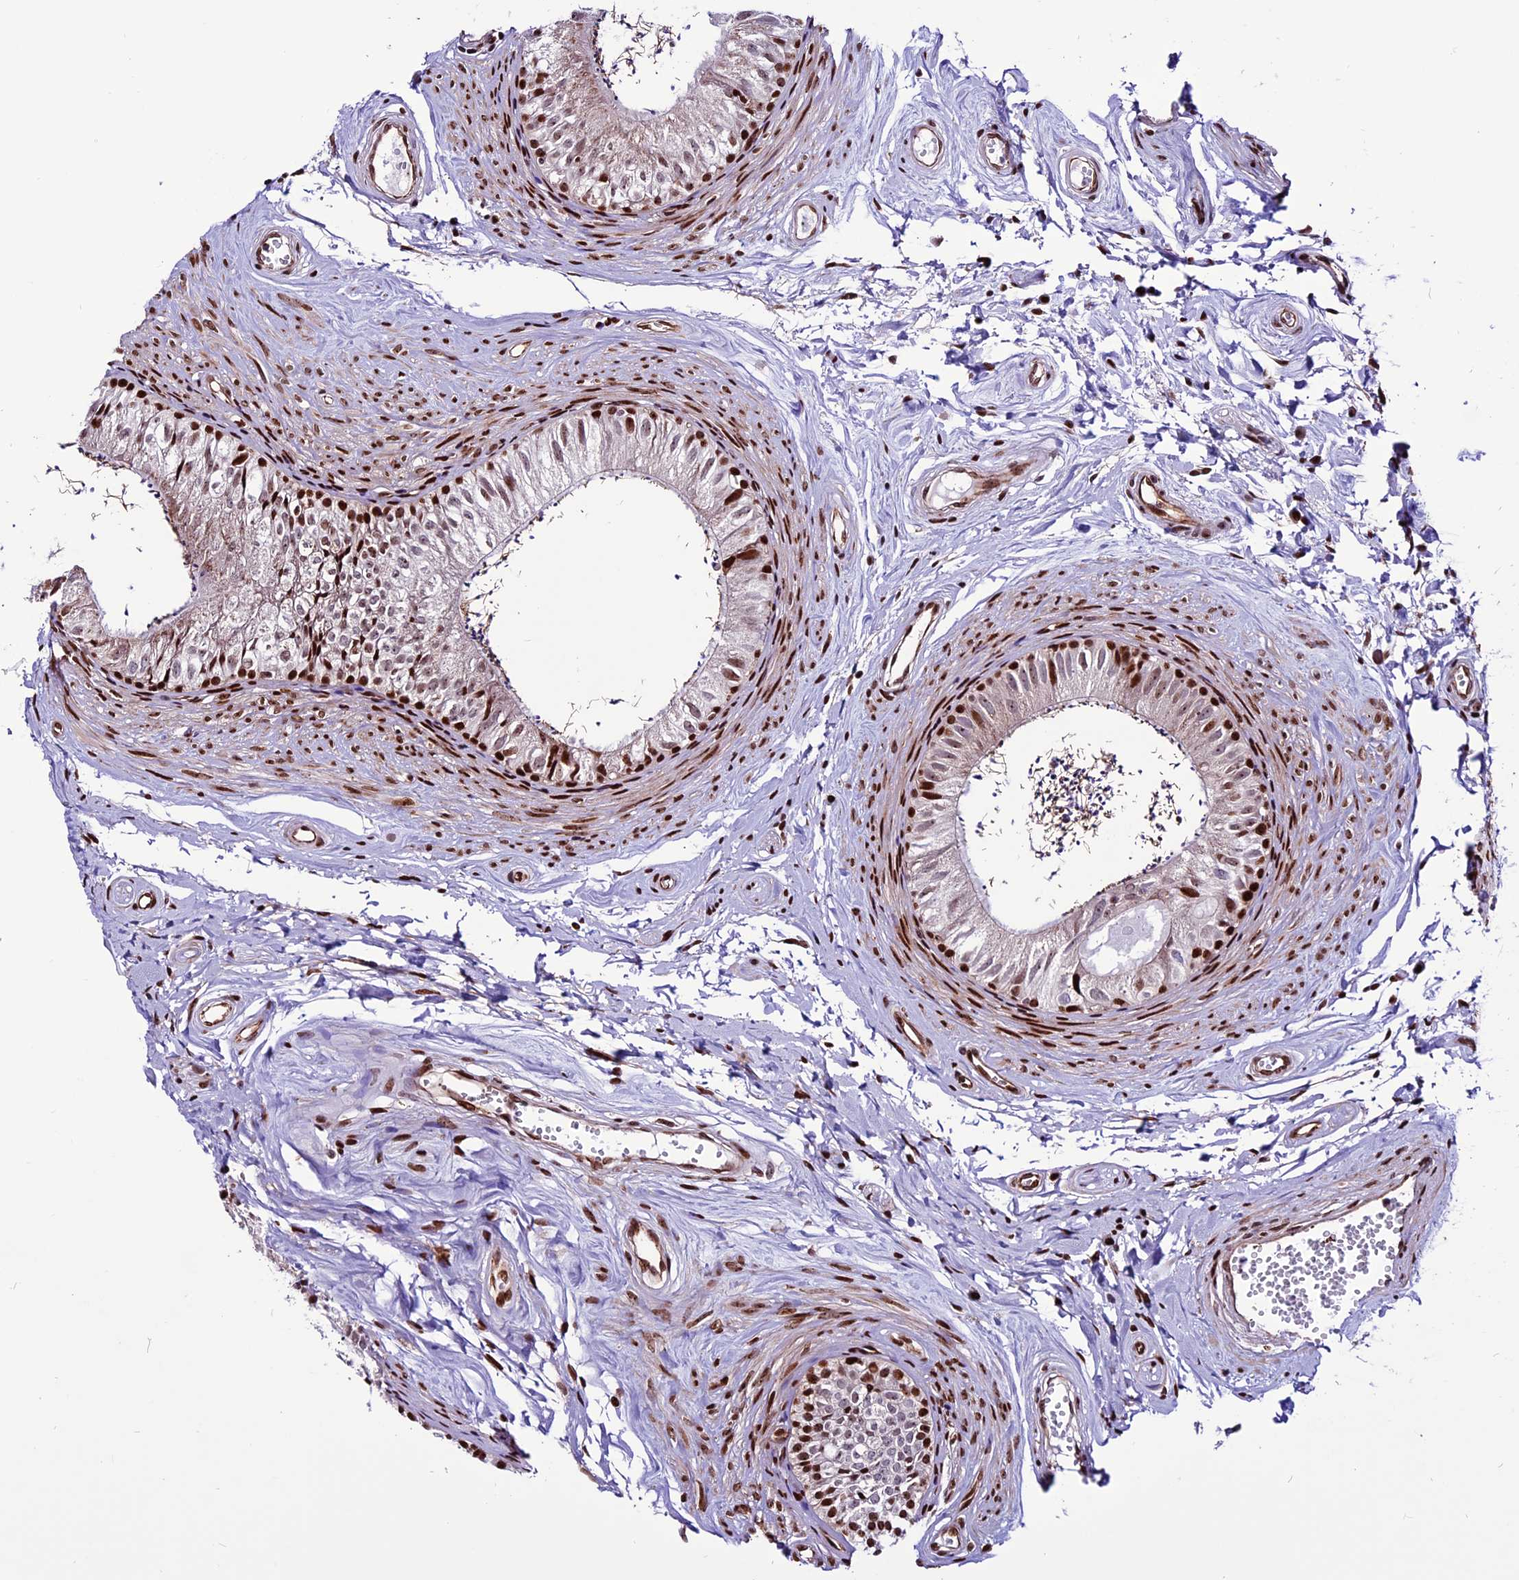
{"staining": {"intensity": "strong", "quantity": ">75%", "location": "nuclear"}, "tissue": "epididymis", "cell_type": "Glandular cells", "image_type": "normal", "snomed": [{"axis": "morphology", "description": "Normal tissue, NOS"}, {"axis": "topography", "description": "Epididymis"}], "caption": "Strong nuclear staining is identified in approximately >75% of glandular cells in benign epididymis.", "gene": "RINL", "patient": {"sex": "male", "age": 56}}